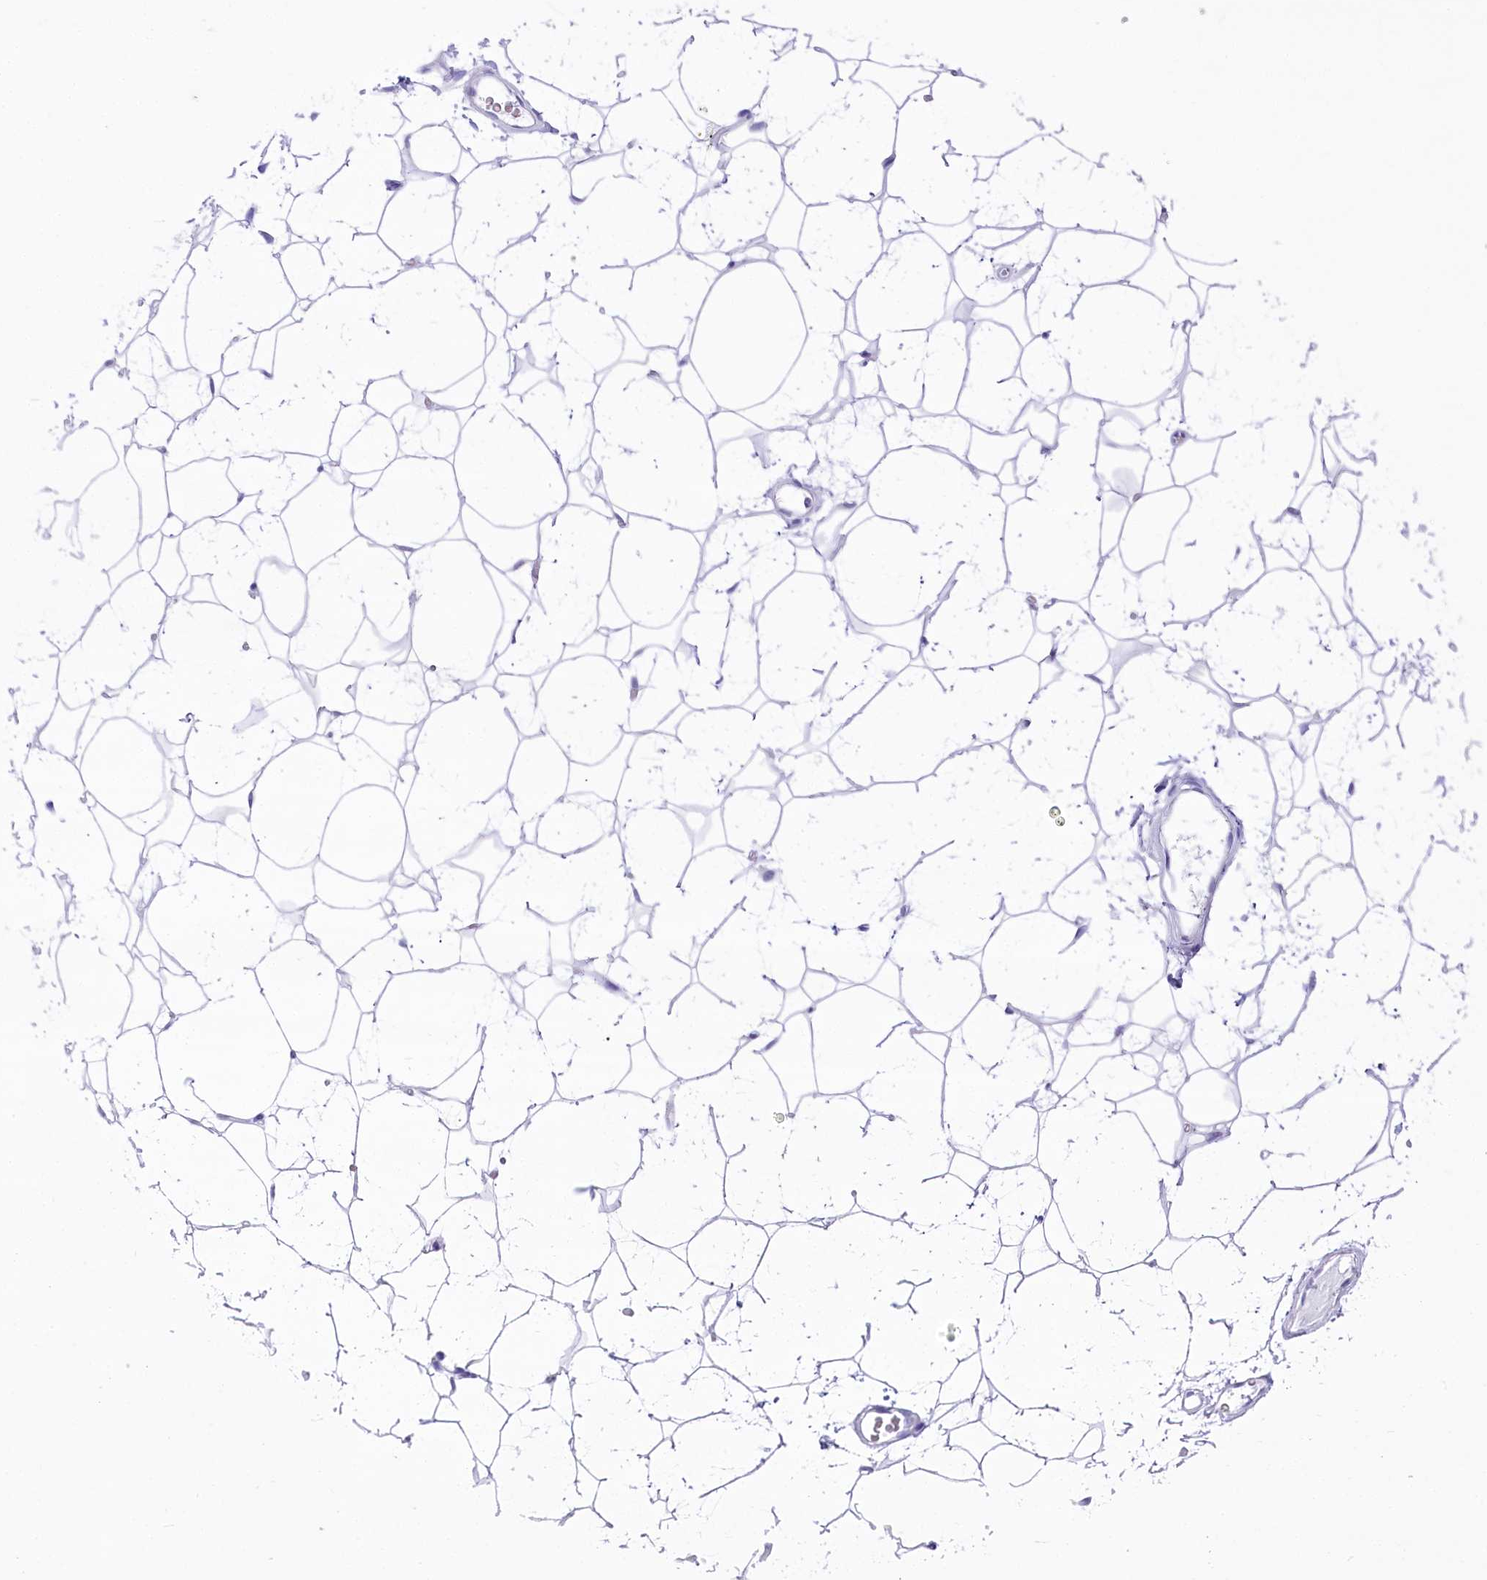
{"staining": {"intensity": "negative", "quantity": "none", "location": "none"}, "tissue": "adipose tissue", "cell_type": "Adipocytes", "image_type": "normal", "snomed": [{"axis": "morphology", "description": "Normal tissue, NOS"}, {"axis": "topography", "description": "Breast"}], "caption": "An IHC image of normal adipose tissue is shown. There is no staining in adipocytes of adipose tissue.", "gene": "PBLD", "patient": {"sex": "female", "age": 26}}